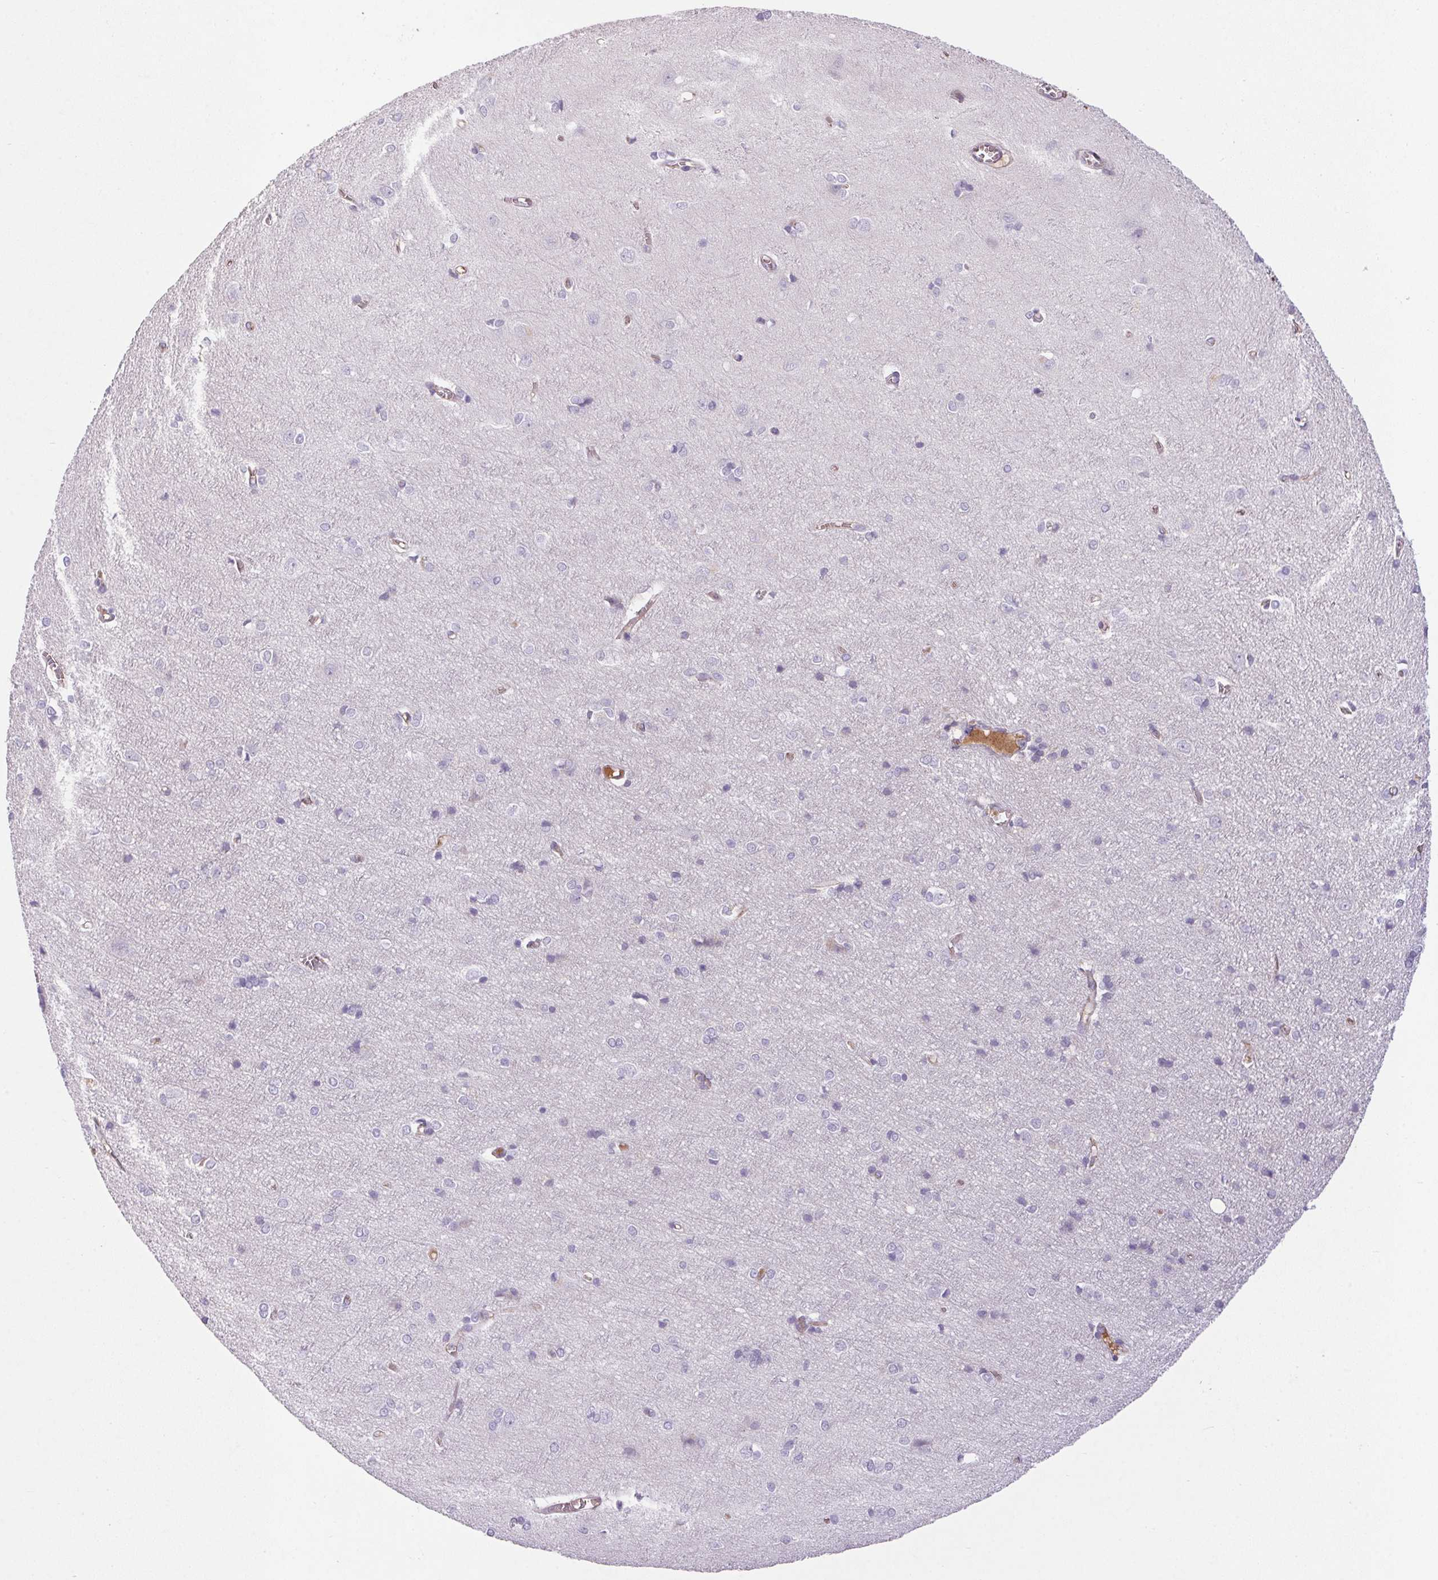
{"staining": {"intensity": "negative", "quantity": "none", "location": "none"}, "tissue": "cerebral cortex", "cell_type": "Endothelial cells", "image_type": "normal", "snomed": [{"axis": "morphology", "description": "Normal tissue, NOS"}, {"axis": "topography", "description": "Cerebral cortex"}], "caption": "A micrograph of cerebral cortex stained for a protein shows no brown staining in endothelial cells.", "gene": "APOC4", "patient": {"sex": "male", "age": 37}}